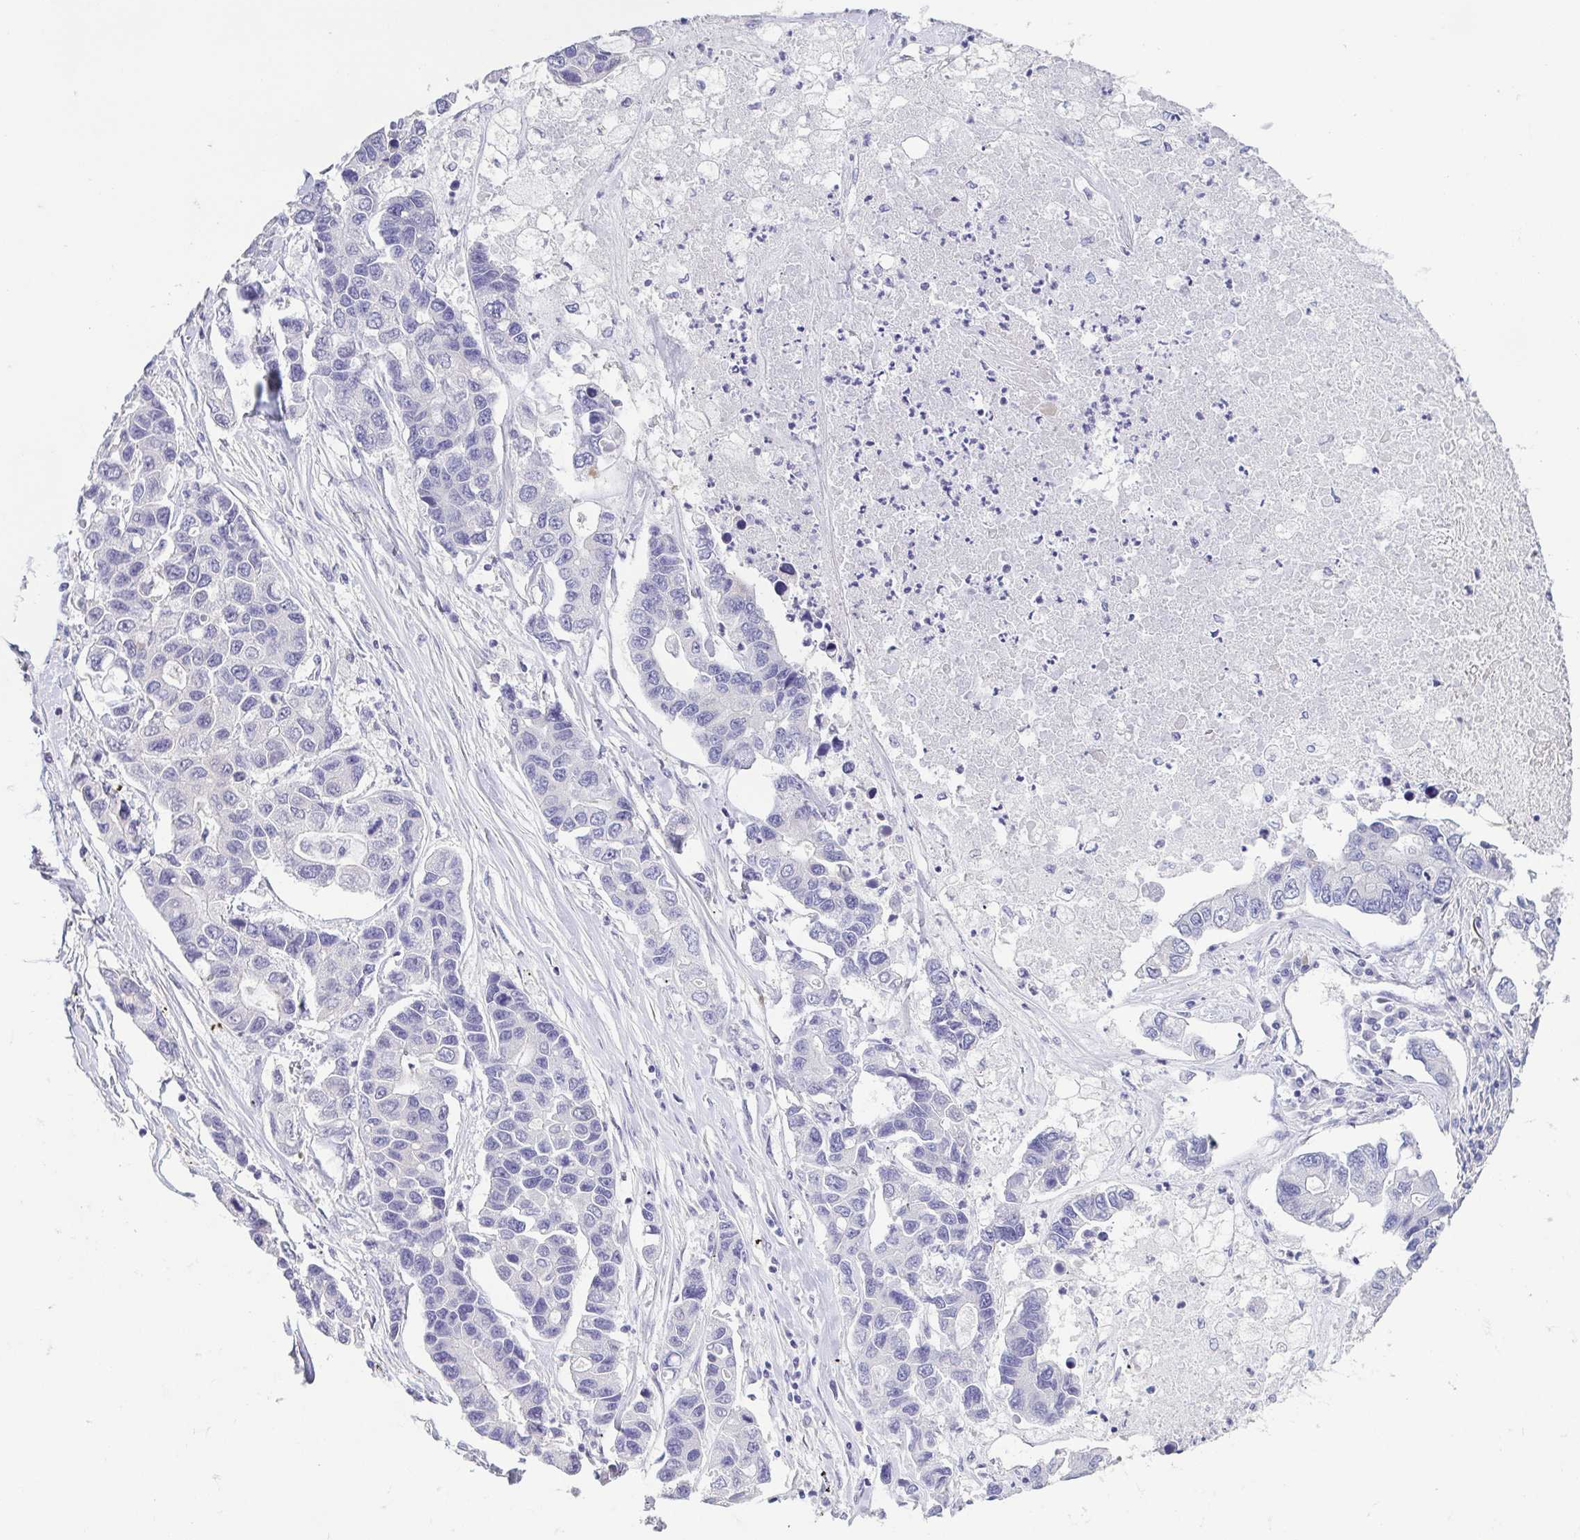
{"staining": {"intensity": "negative", "quantity": "none", "location": "none"}, "tissue": "lung cancer", "cell_type": "Tumor cells", "image_type": "cancer", "snomed": [{"axis": "morphology", "description": "Adenocarcinoma, NOS"}, {"axis": "topography", "description": "Bronchus"}, {"axis": "topography", "description": "Lung"}], "caption": "High power microscopy histopathology image of an immunohistochemistry image of adenocarcinoma (lung), revealing no significant staining in tumor cells.", "gene": "FABP3", "patient": {"sex": "female", "age": 51}}